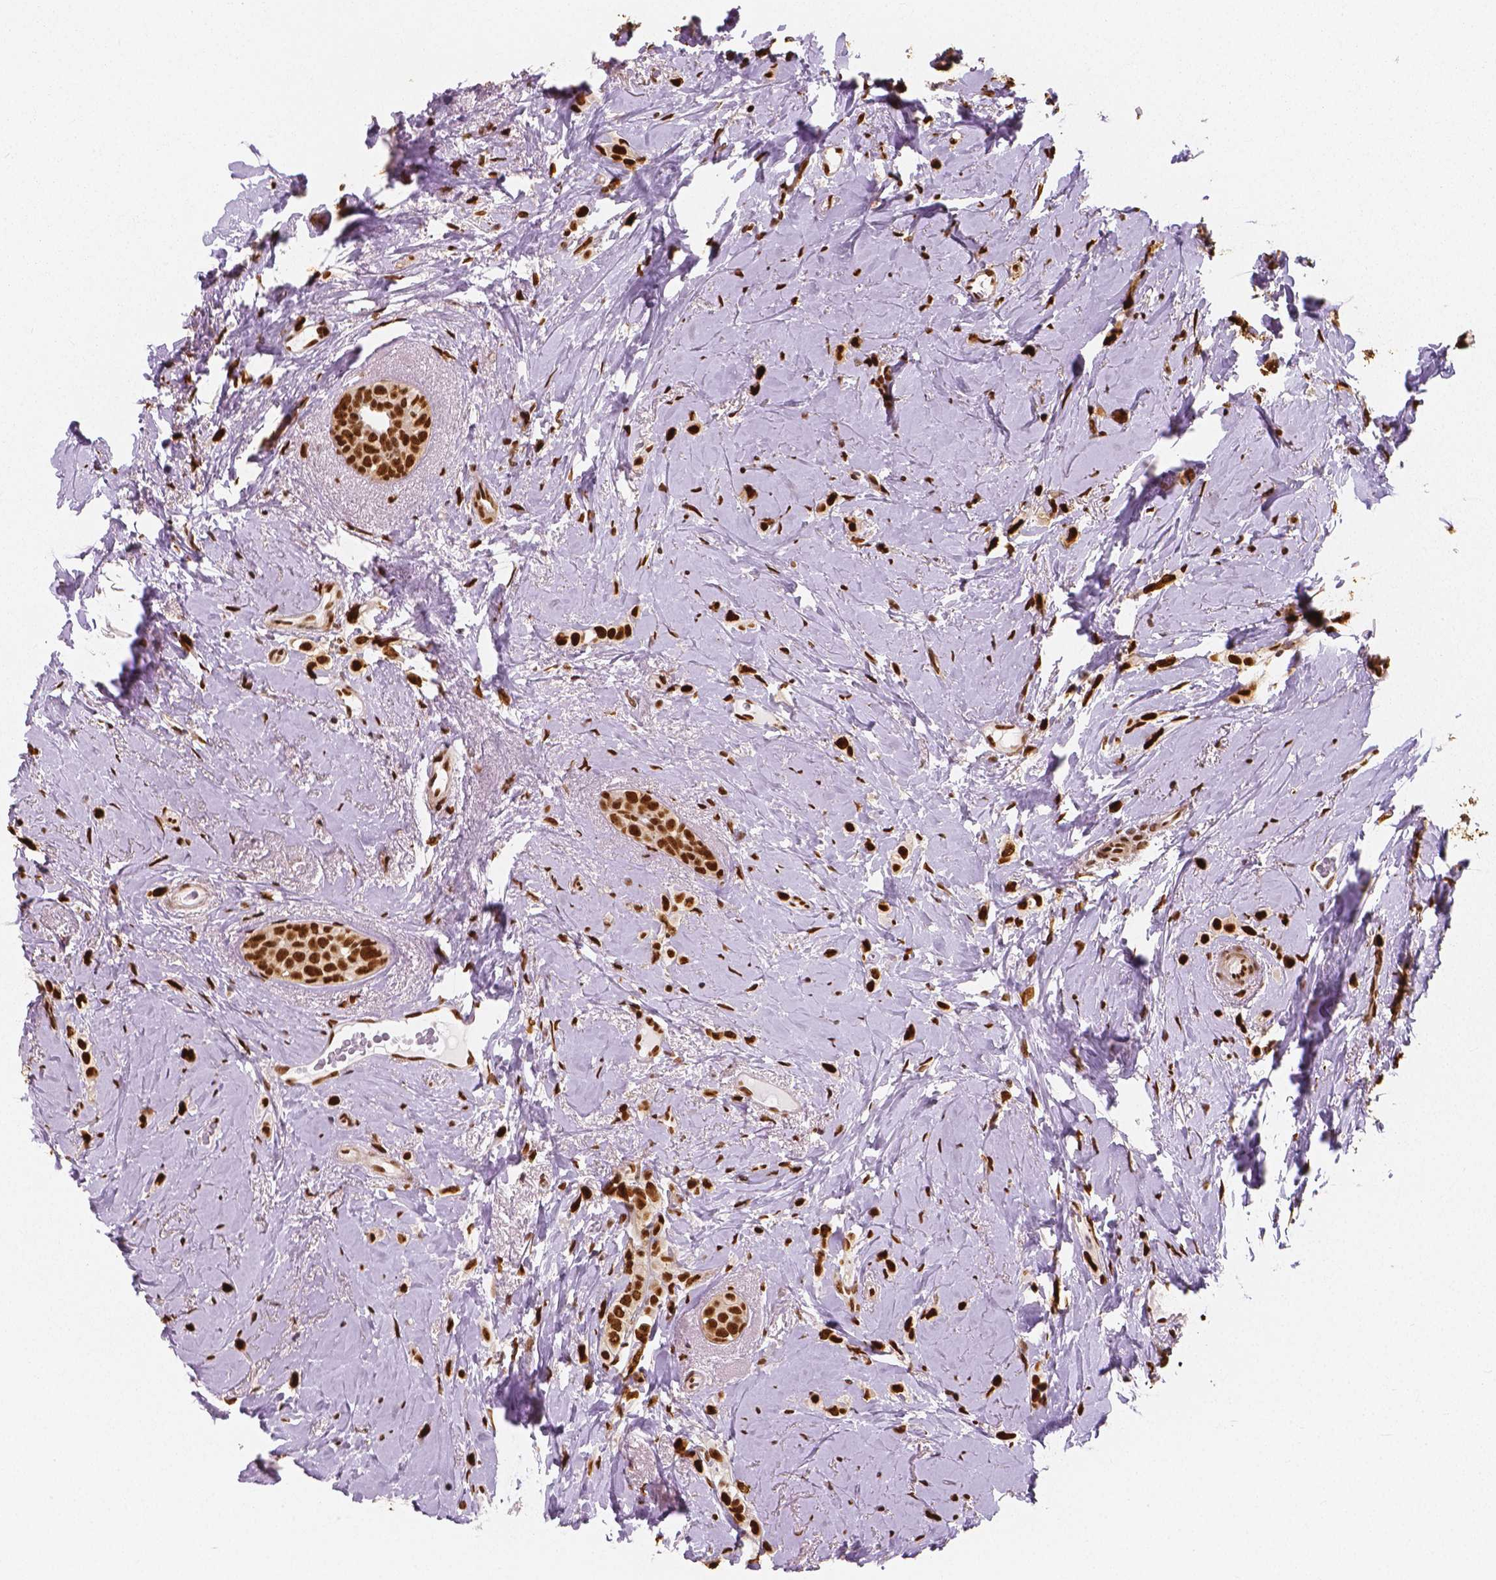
{"staining": {"intensity": "strong", "quantity": ">75%", "location": "nuclear"}, "tissue": "breast cancer", "cell_type": "Tumor cells", "image_type": "cancer", "snomed": [{"axis": "morphology", "description": "Lobular carcinoma"}, {"axis": "topography", "description": "Breast"}], "caption": "There is high levels of strong nuclear positivity in tumor cells of breast lobular carcinoma, as demonstrated by immunohistochemical staining (brown color).", "gene": "NUCKS1", "patient": {"sex": "female", "age": 66}}